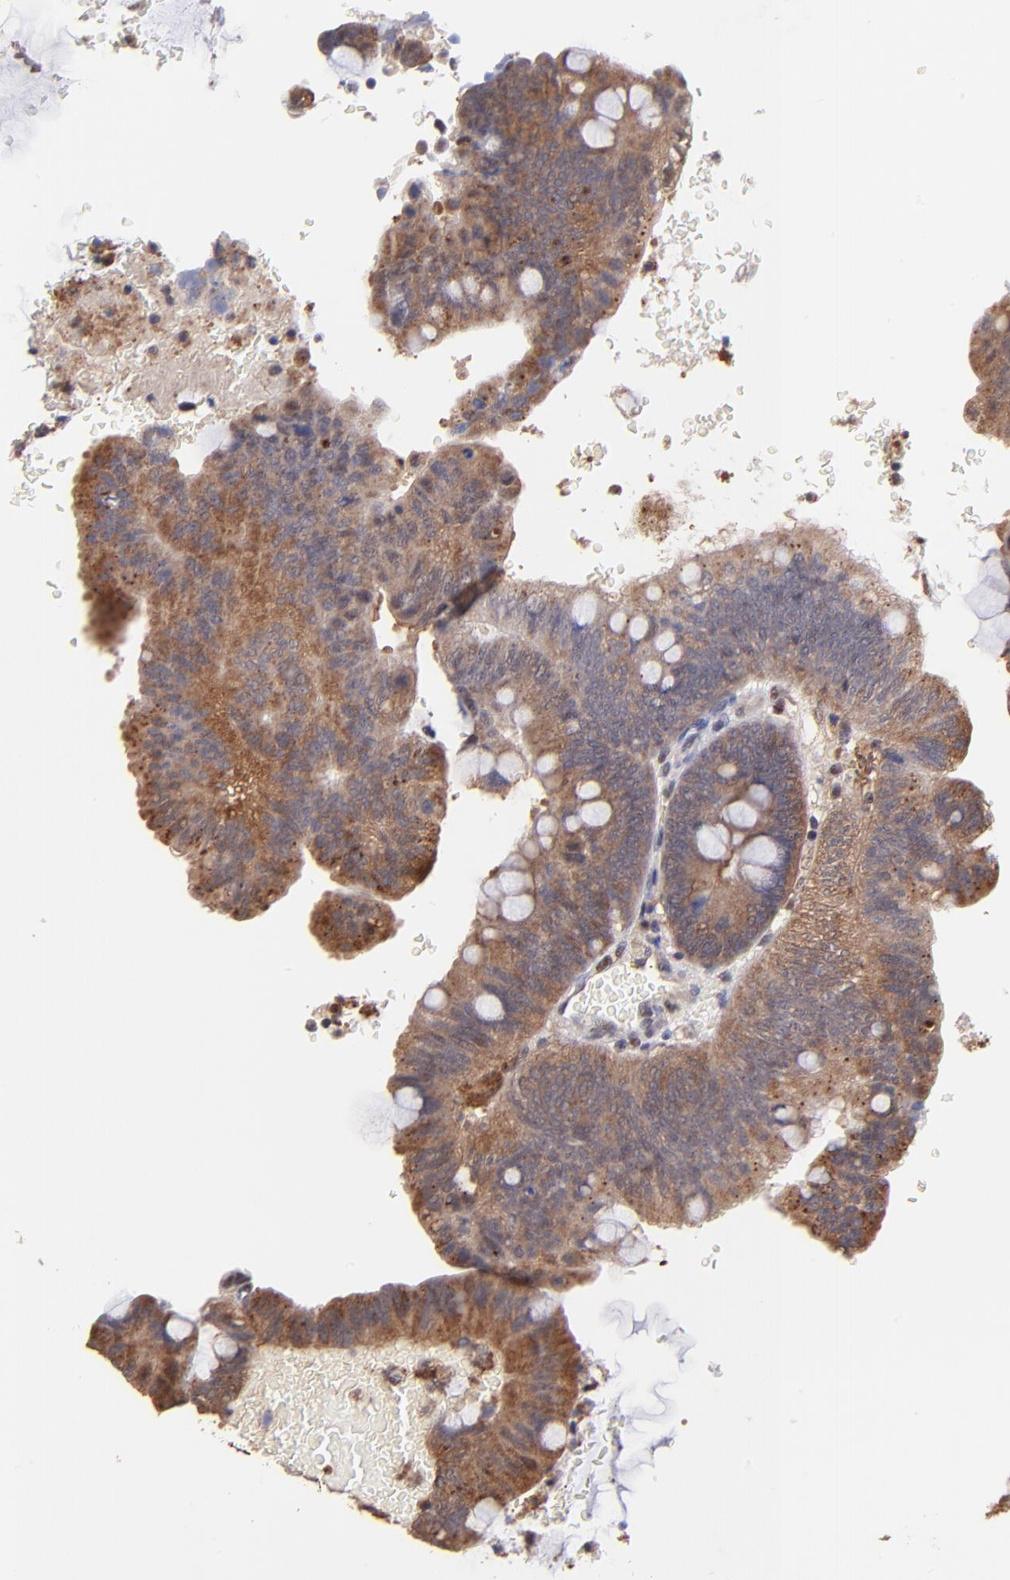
{"staining": {"intensity": "moderate", "quantity": ">75%", "location": "cytoplasmic/membranous"}, "tissue": "colorectal cancer", "cell_type": "Tumor cells", "image_type": "cancer", "snomed": [{"axis": "morphology", "description": "Normal tissue, NOS"}, {"axis": "morphology", "description": "Adenocarcinoma, NOS"}, {"axis": "topography", "description": "Rectum"}], "caption": "Immunohistochemistry (IHC) micrograph of neoplastic tissue: colorectal adenocarcinoma stained using immunohistochemistry (IHC) shows medium levels of moderate protein expression localized specifically in the cytoplasmic/membranous of tumor cells, appearing as a cytoplasmic/membranous brown color.", "gene": "PSMA6", "patient": {"sex": "male", "age": 92}}